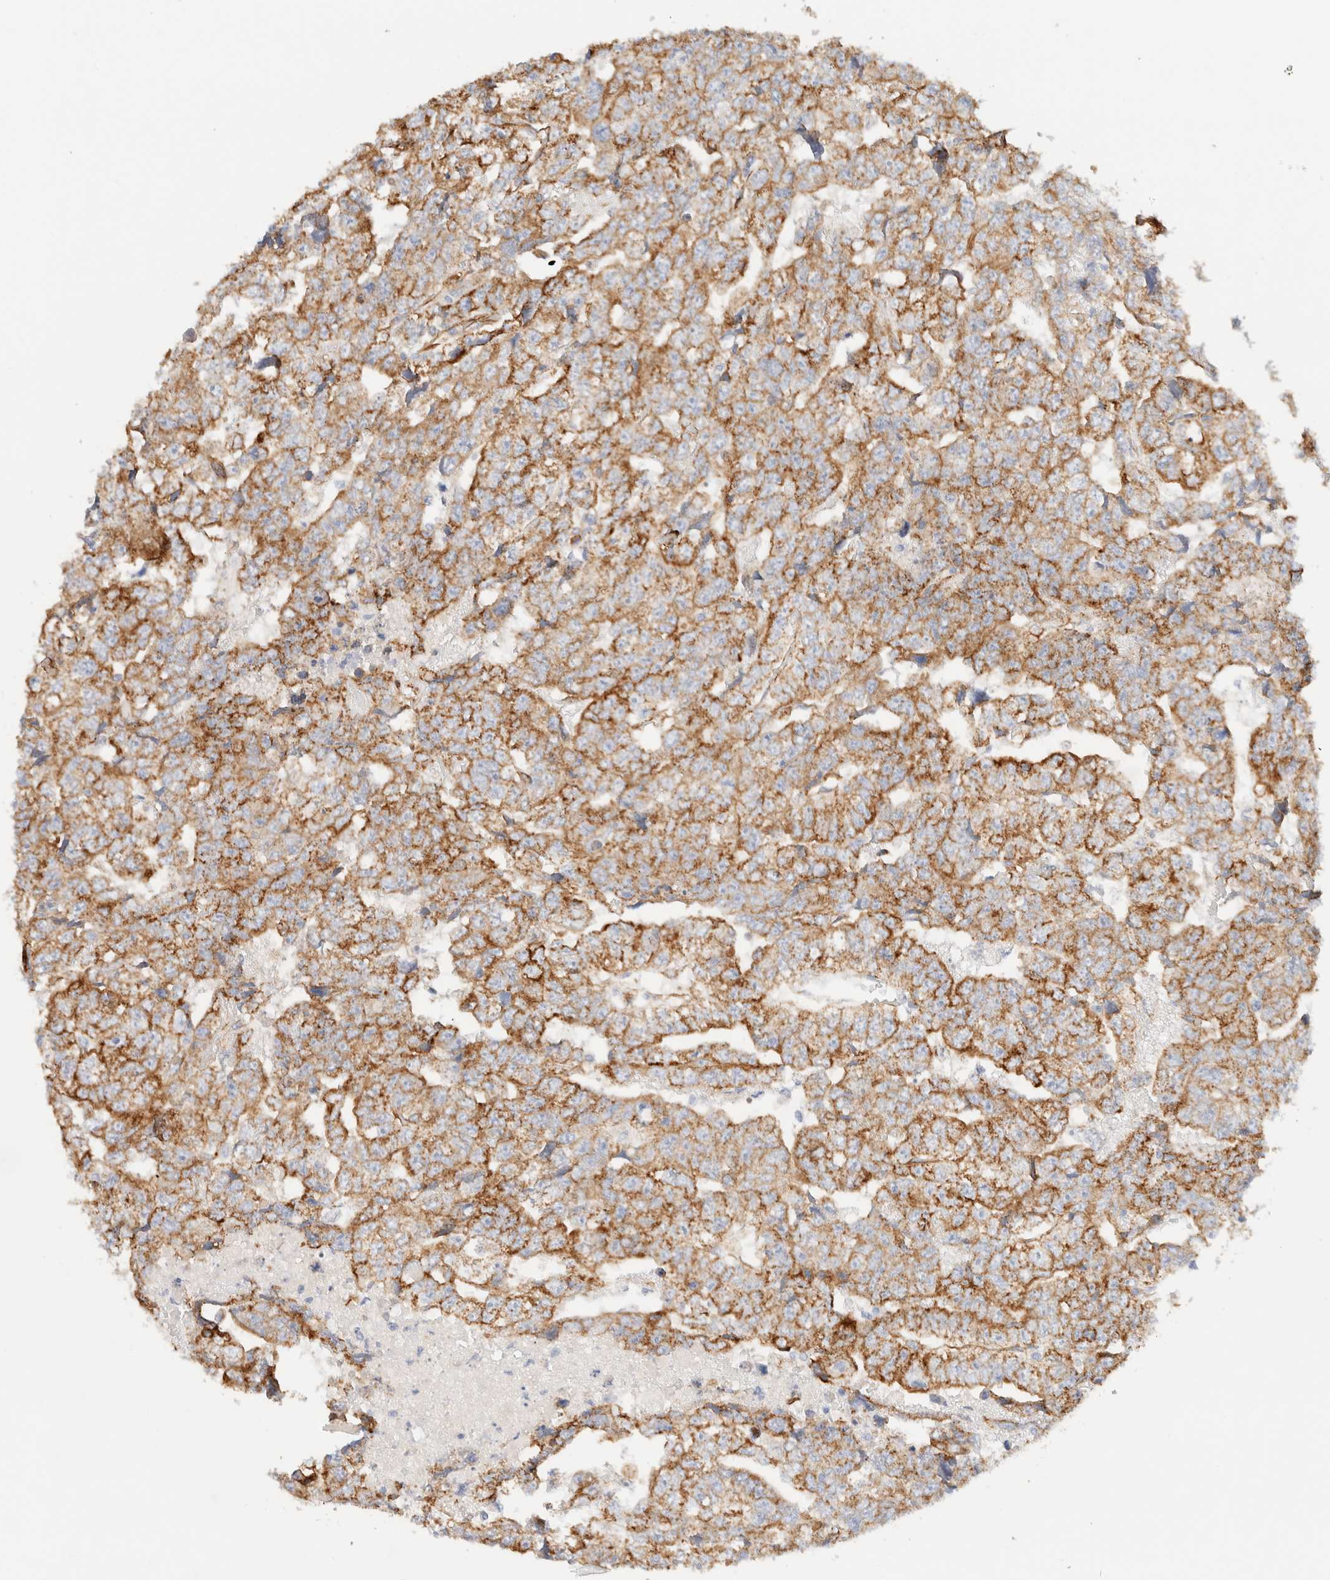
{"staining": {"intensity": "moderate", "quantity": ">75%", "location": "cytoplasmic/membranous"}, "tissue": "testis cancer", "cell_type": "Tumor cells", "image_type": "cancer", "snomed": [{"axis": "morphology", "description": "Carcinoma, Embryonal, NOS"}, {"axis": "topography", "description": "Testis"}], "caption": "Testis cancer was stained to show a protein in brown. There is medium levels of moderate cytoplasmic/membranous expression in approximately >75% of tumor cells.", "gene": "CYB5R4", "patient": {"sex": "male", "age": 36}}